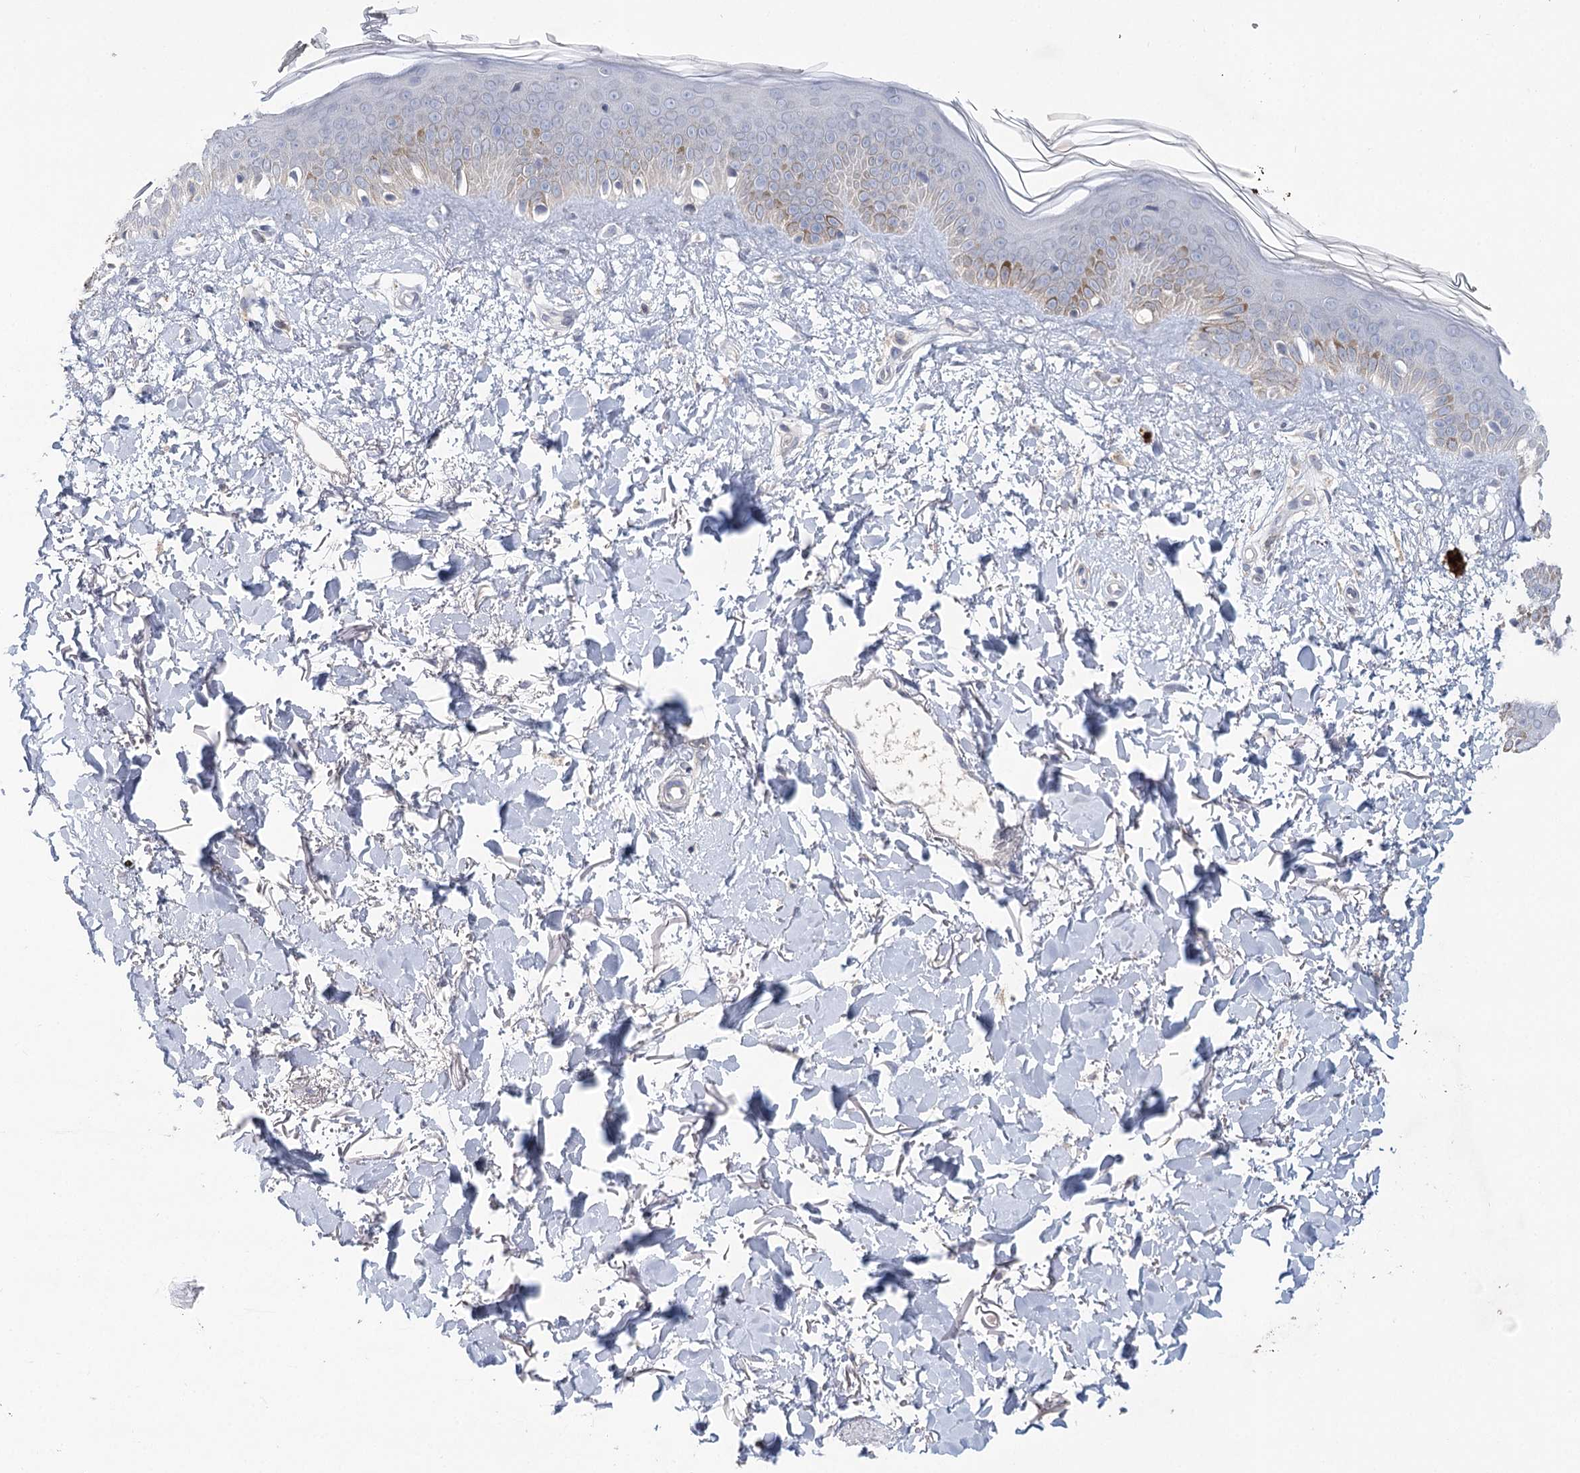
{"staining": {"intensity": "negative", "quantity": "none", "location": "none"}, "tissue": "skin", "cell_type": "Fibroblasts", "image_type": "normal", "snomed": [{"axis": "morphology", "description": "Normal tissue, NOS"}, {"axis": "topography", "description": "Skin"}], "caption": "High power microscopy image of an immunohistochemistry (IHC) histopathology image of normal skin, revealing no significant staining in fibroblasts.", "gene": "ARHGAP44", "patient": {"sex": "female", "age": 58}}